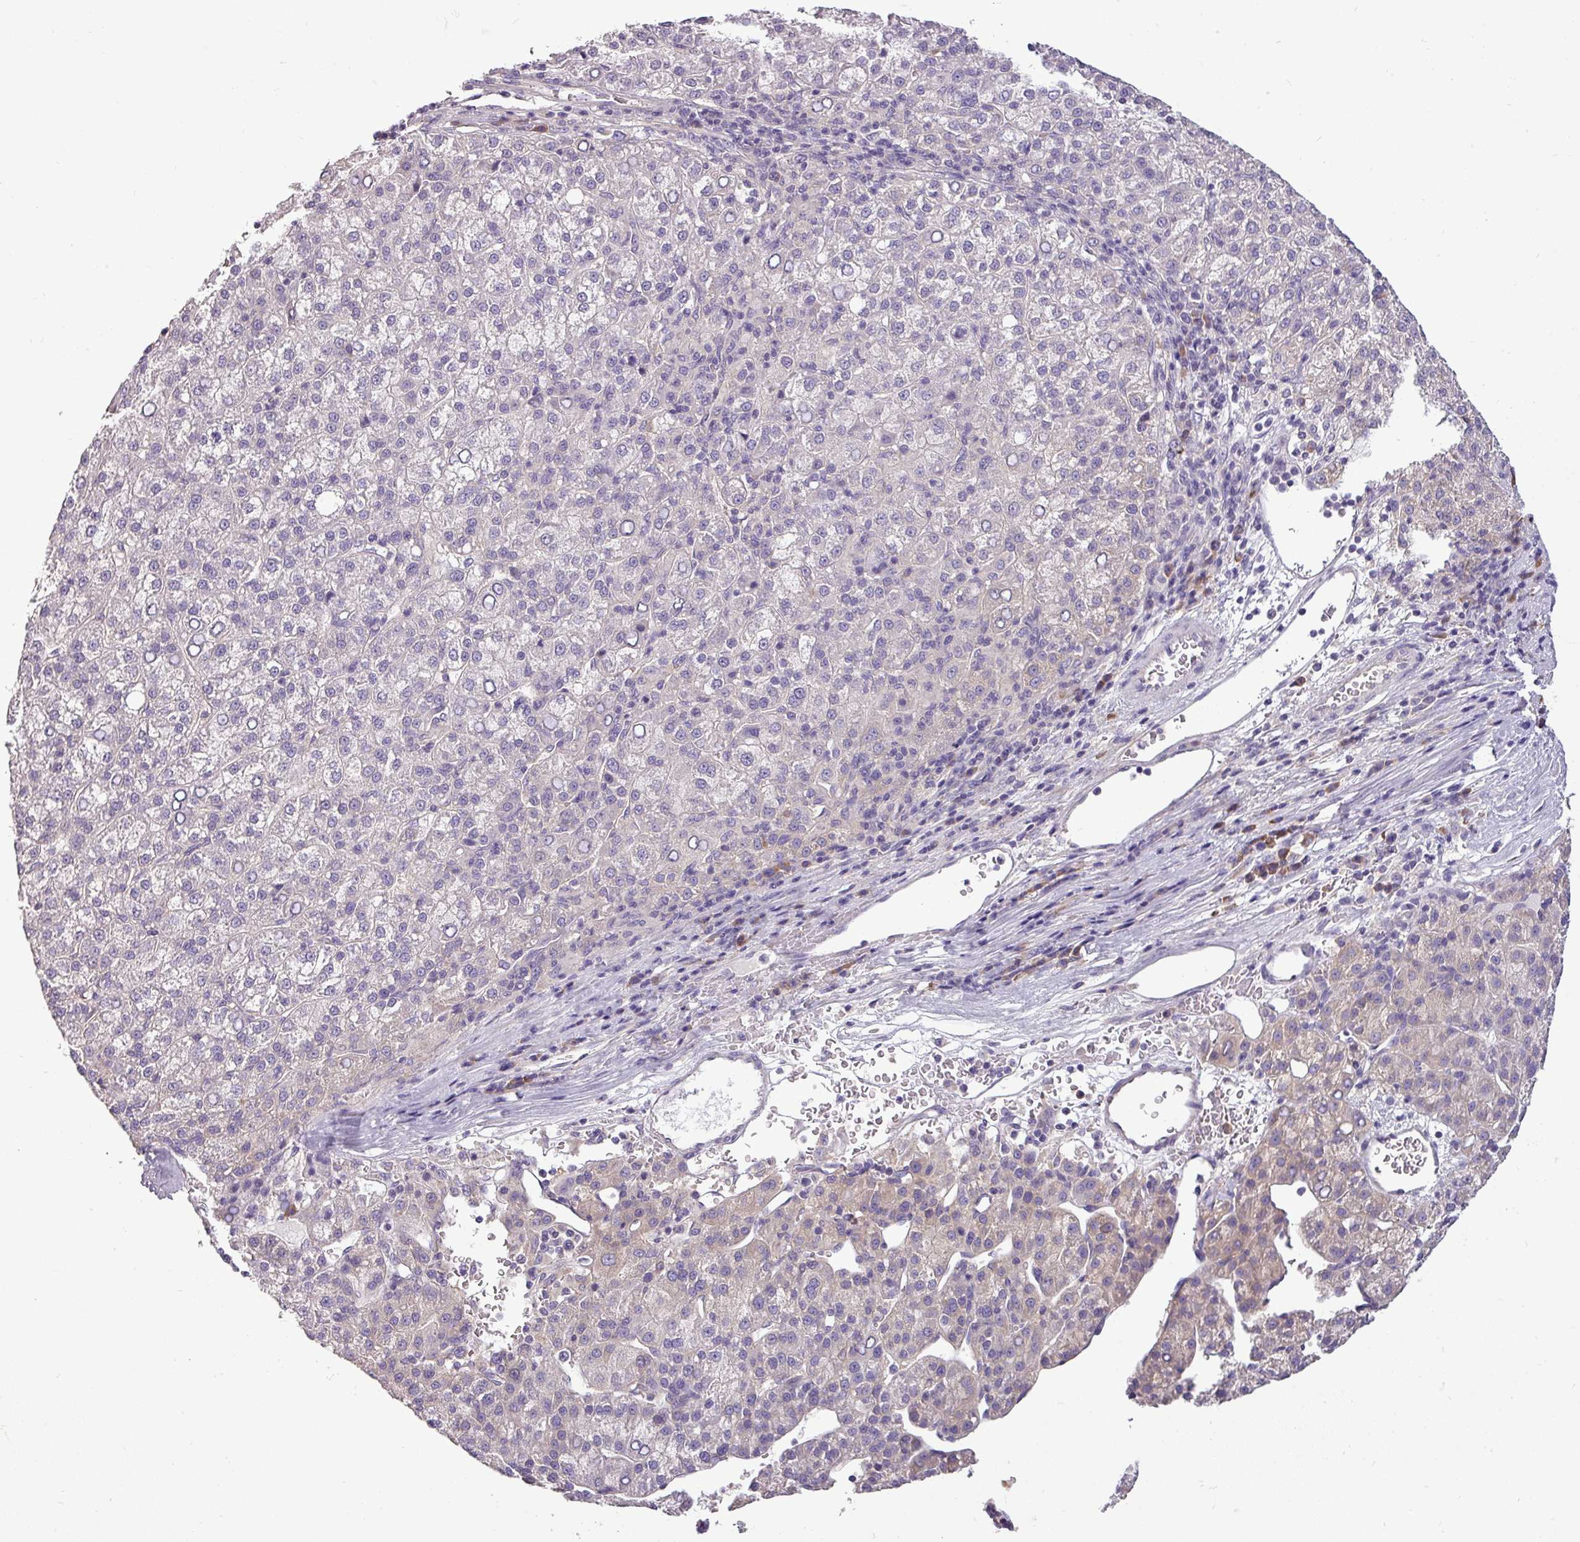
{"staining": {"intensity": "negative", "quantity": "none", "location": "none"}, "tissue": "liver cancer", "cell_type": "Tumor cells", "image_type": "cancer", "snomed": [{"axis": "morphology", "description": "Carcinoma, Hepatocellular, NOS"}, {"axis": "topography", "description": "Liver"}], "caption": "Immunohistochemistry image of hepatocellular carcinoma (liver) stained for a protein (brown), which exhibits no expression in tumor cells.", "gene": "DNAAF9", "patient": {"sex": "female", "age": 58}}